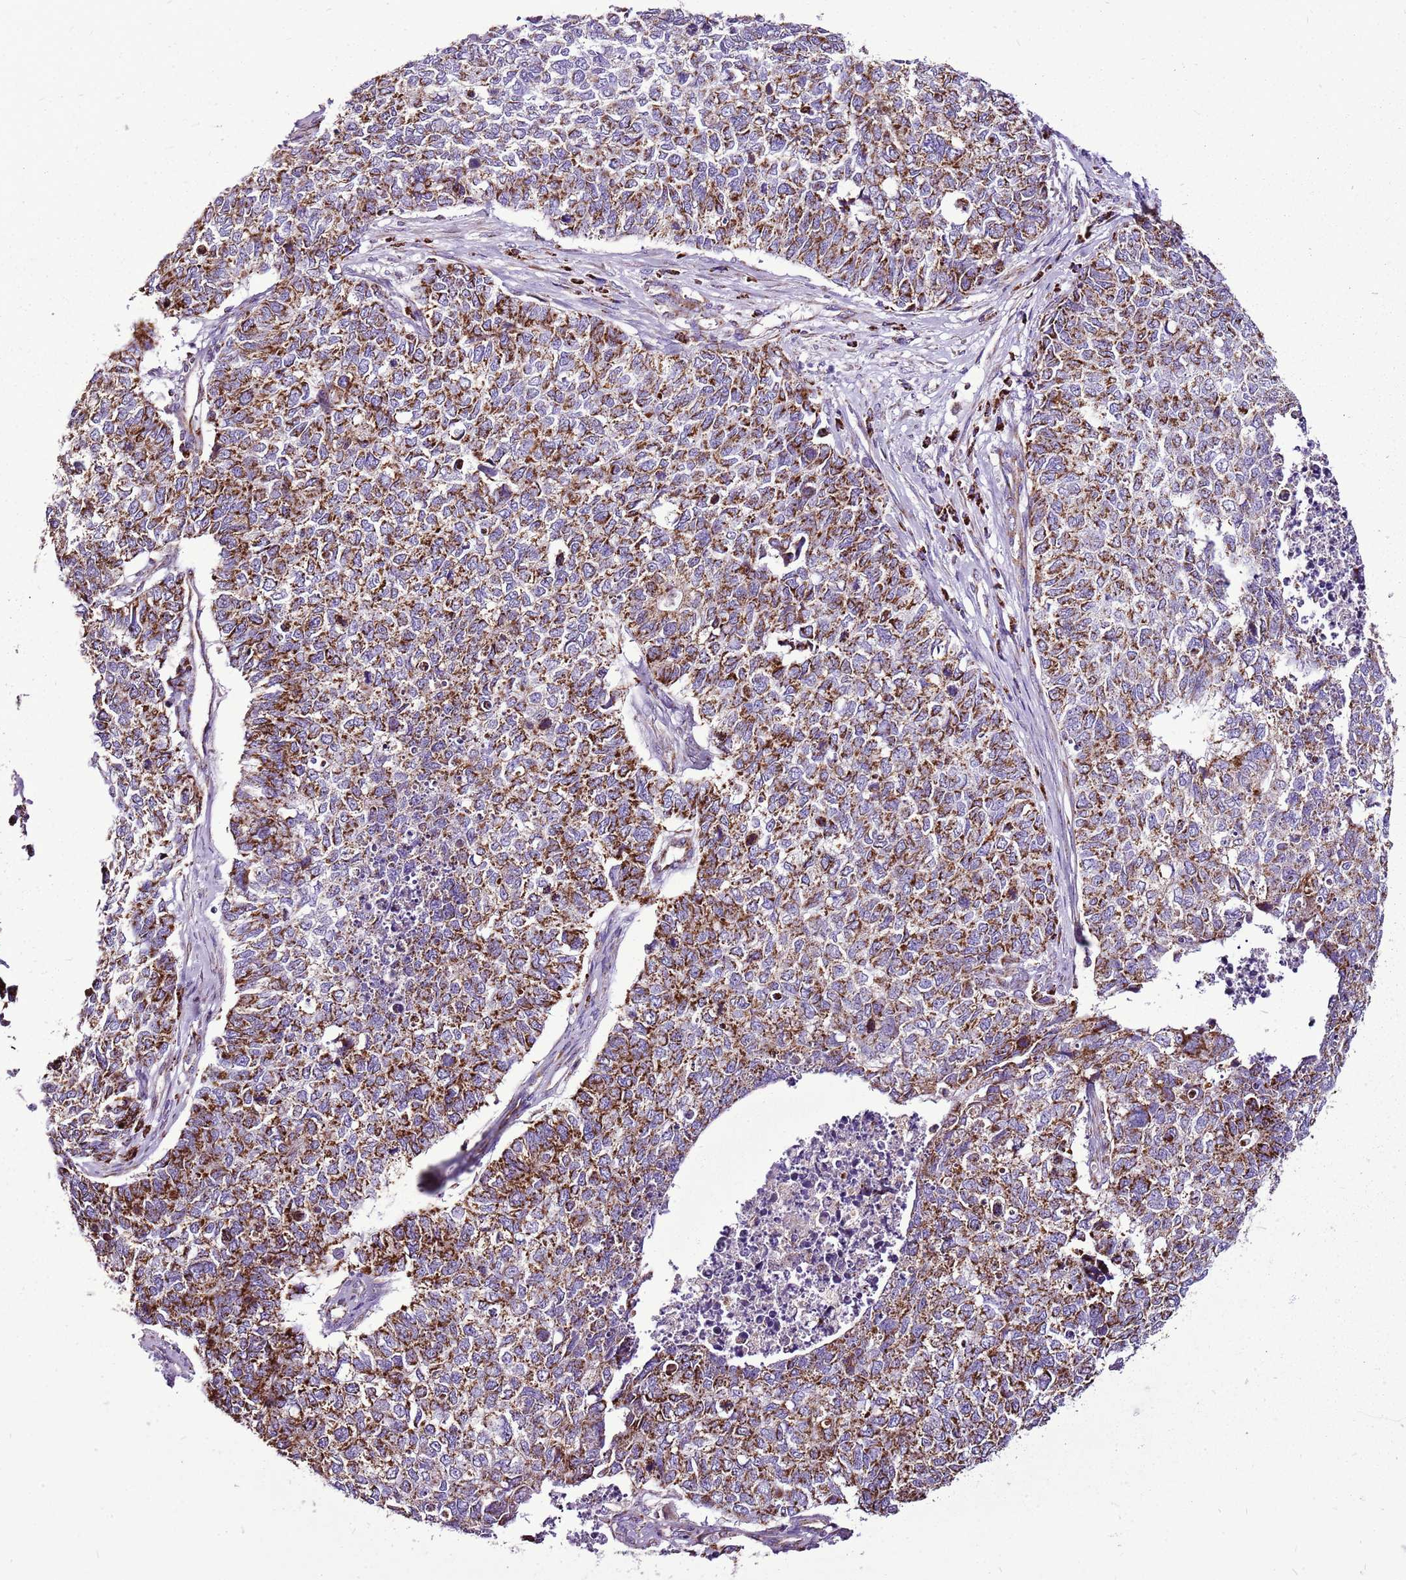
{"staining": {"intensity": "strong", "quantity": ">75%", "location": "cytoplasmic/membranous"}, "tissue": "cervical cancer", "cell_type": "Tumor cells", "image_type": "cancer", "snomed": [{"axis": "morphology", "description": "Squamous cell carcinoma, NOS"}, {"axis": "topography", "description": "Cervix"}], "caption": "A high amount of strong cytoplasmic/membranous expression is identified in approximately >75% of tumor cells in cervical cancer tissue.", "gene": "GCDH", "patient": {"sex": "female", "age": 63}}